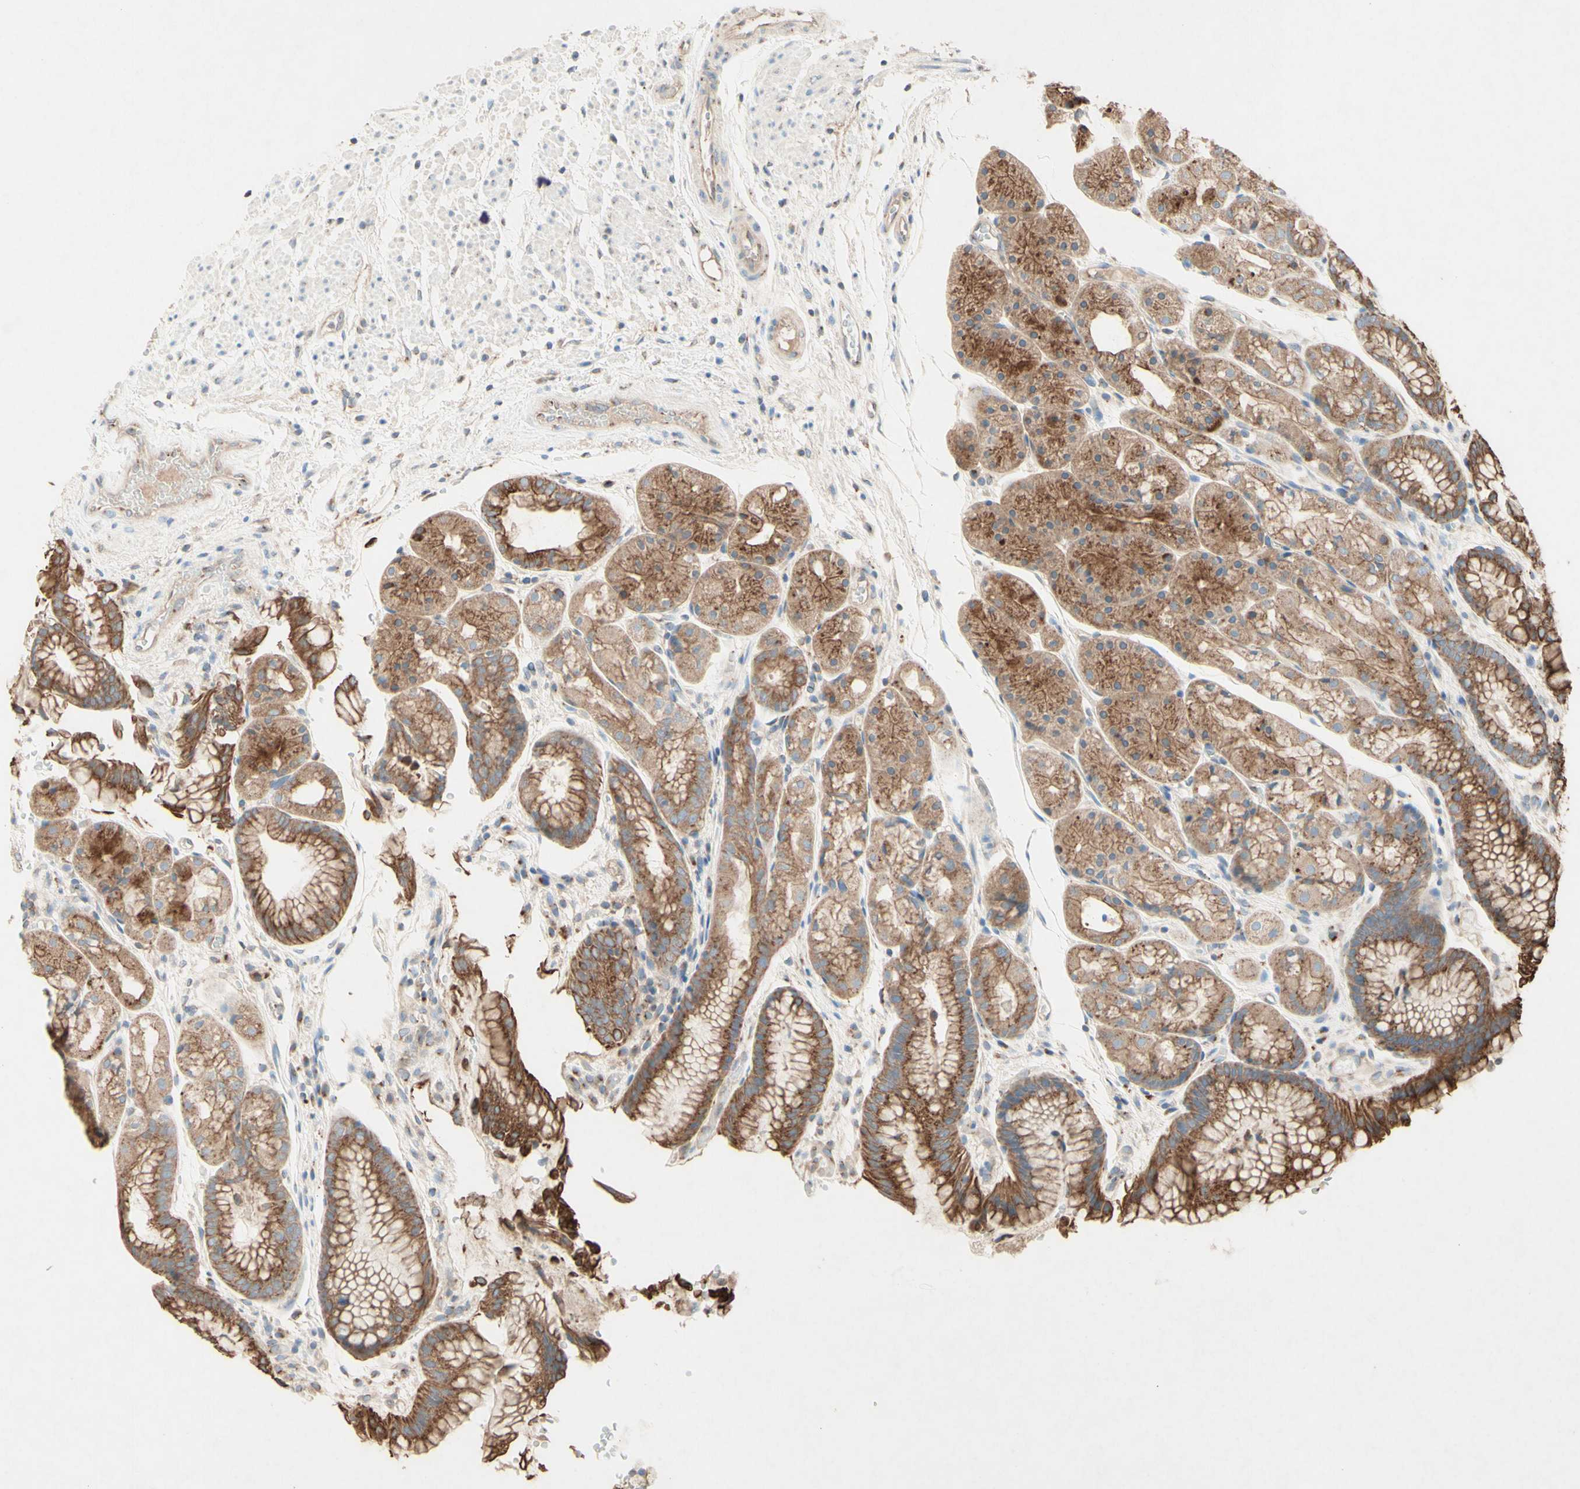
{"staining": {"intensity": "moderate", "quantity": ">75%", "location": "cytoplasmic/membranous"}, "tissue": "stomach", "cell_type": "Glandular cells", "image_type": "normal", "snomed": [{"axis": "morphology", "description": "Normal tissue, NOS"}, {"axis": "topography", "description": "Stomach, upper"}], "caption": "The photomicrograph exhibits immunohistochemical staining of benign stomach. There is moderate cytoplasmic/membranous positivity is seen in about >75% of glandular cells. (DAB IHC, brown staining for protein, blue staining for nuclei).", "gene": "MTM1", "patient": {"sex": "male", "age": 72}}